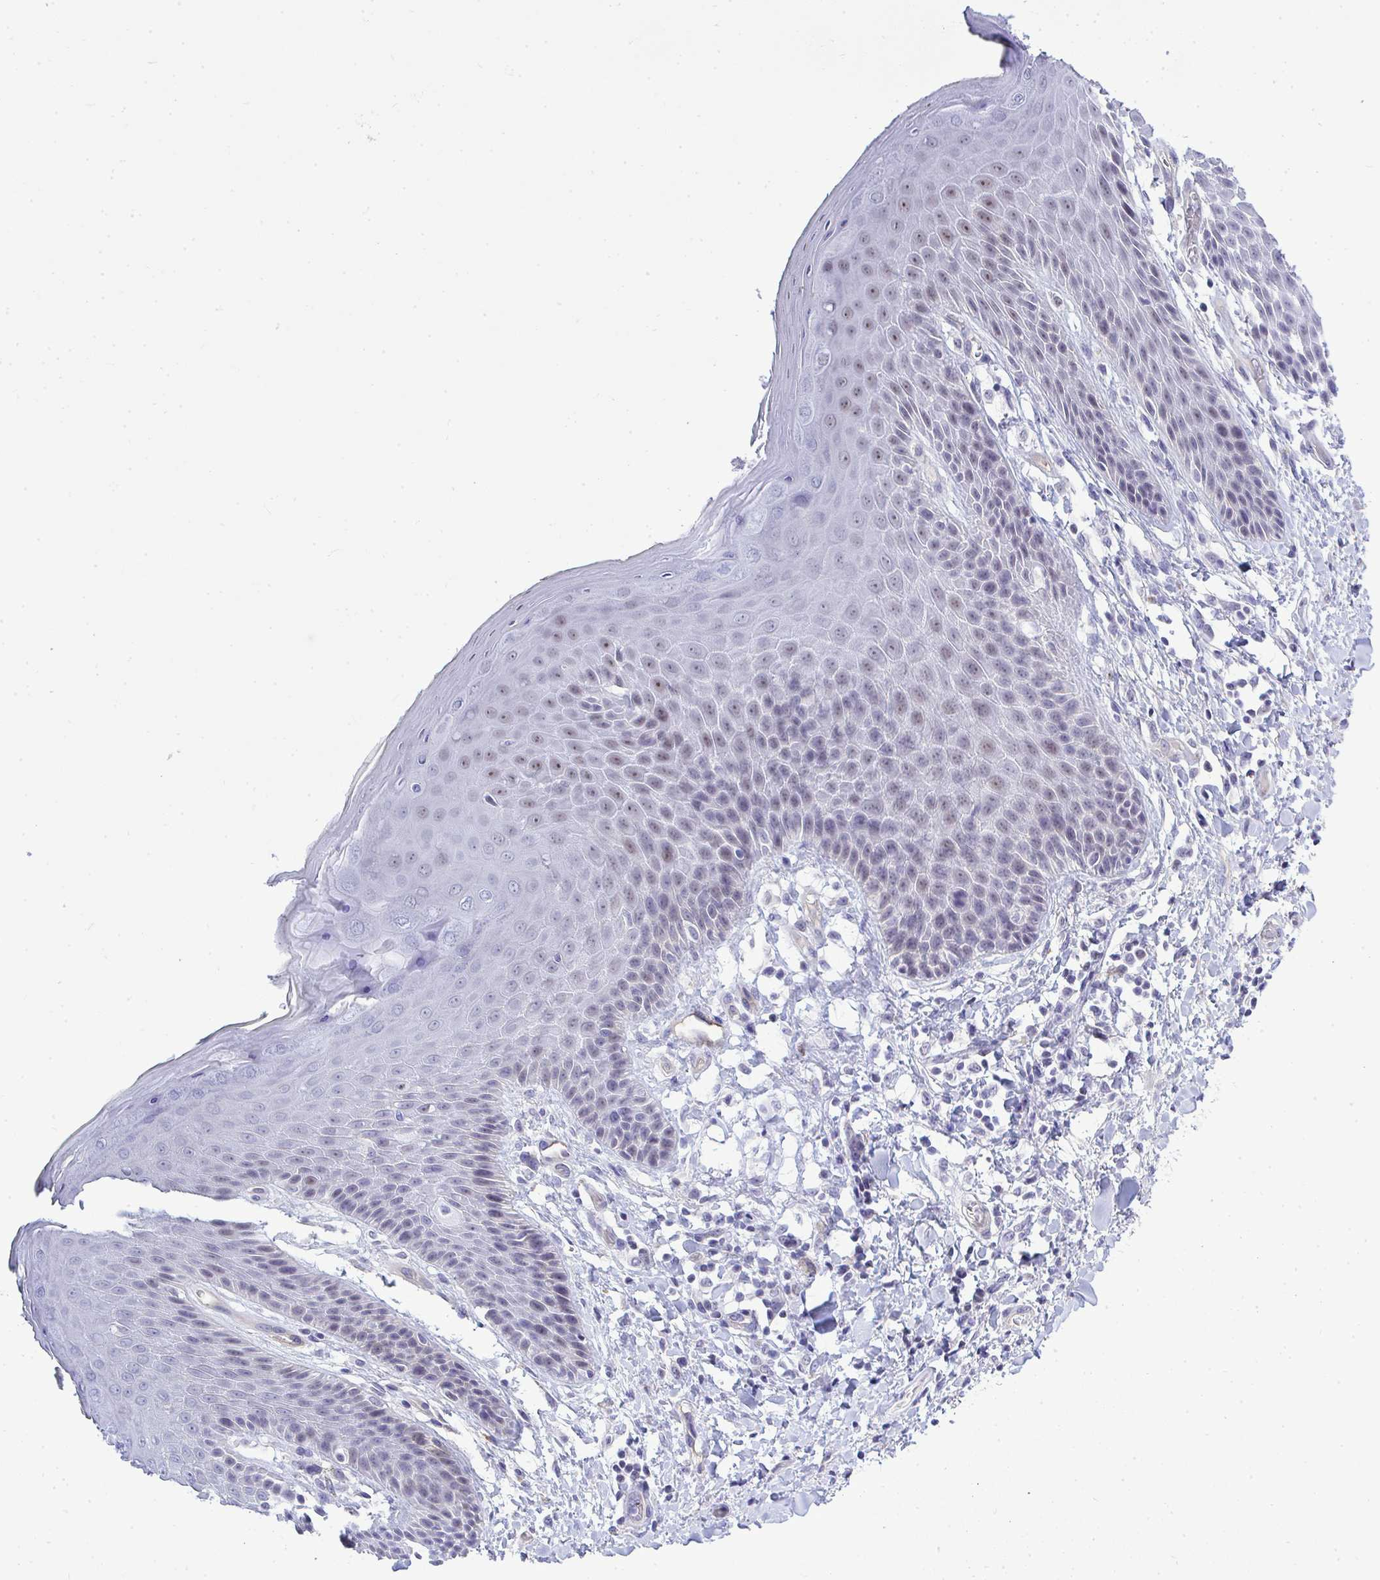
{"staining": {"intensity": "weak", "quantity": "<25%", "location": "nuclear"}, "tissue": "skin", "cell_type": "Epidermal cells", "image_type": "normal", "snomed": [{"axis": "morphology", "description": "Normal tissue, NOS"}, {"axis": "topography", "description": "Anal"}, {"axis": "topography", "description": "Peripheral nerve tissue"}], "caption": "Immunohistochemical staining of benign skin demonstrates no significant expression in epidermal cells. (DAB (3,3'-diaminobenzidine) immunohistochemistry (IHC), high magnification).", "gene": "SLC25A51", "patient": {"sex": "male", "age": 51}}